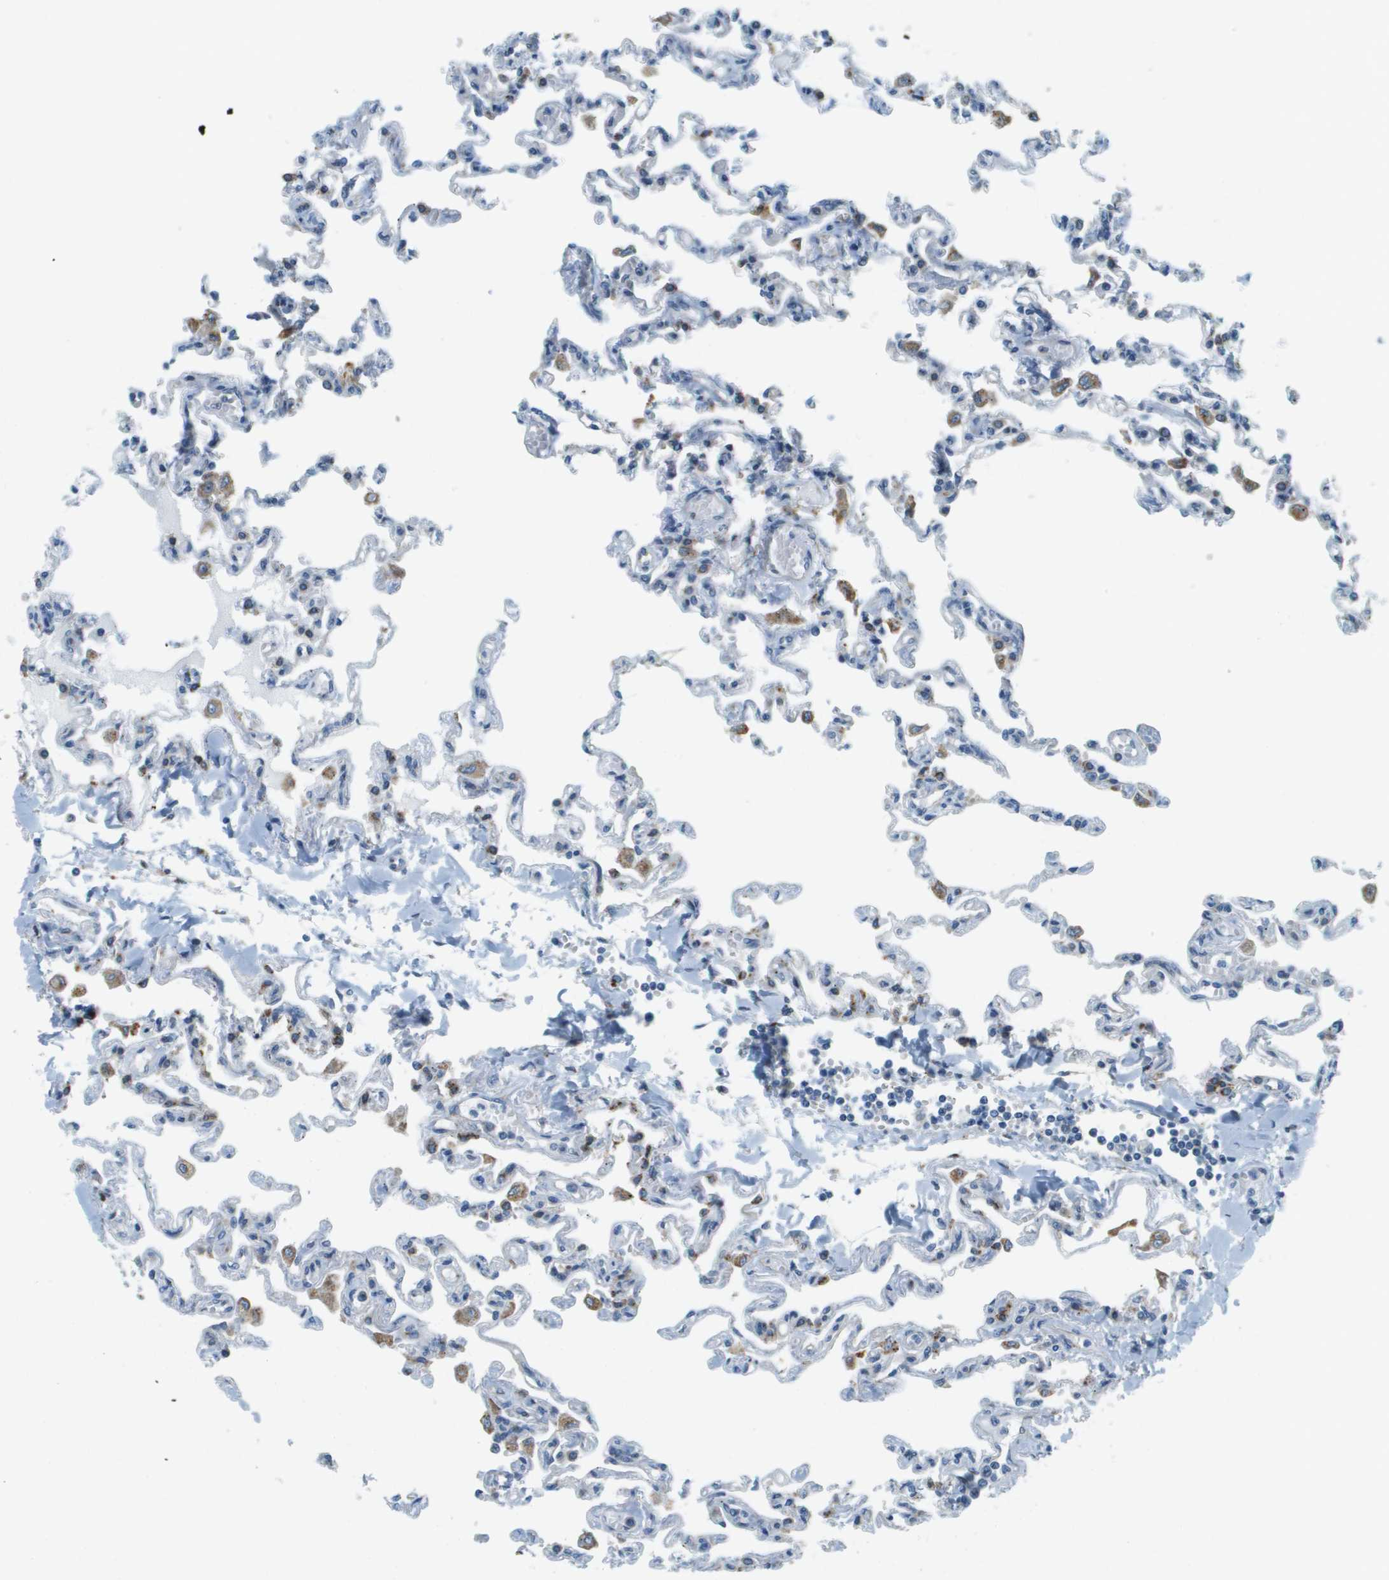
{"staining": {"intensity": "moderate", "quantity": "<25%", "location": "cytoplasmic/membranous"}, "tissue": "lung", "cell_type": "Alveolar cells", "image_type": "normal", "snomed": [{"axis": "morphology", "description": "Normal tissue, NOS"}, {"axis": "topography", "description": "Lung"}], "caption": "Brown immunohistochemical staining in normal human lung exhibits moderate cytoplasmic/membranous staining in approximately <25% of alveolar cells.", "gene": "ACBD3", "patient": {"sex": "male", "age": 21}}